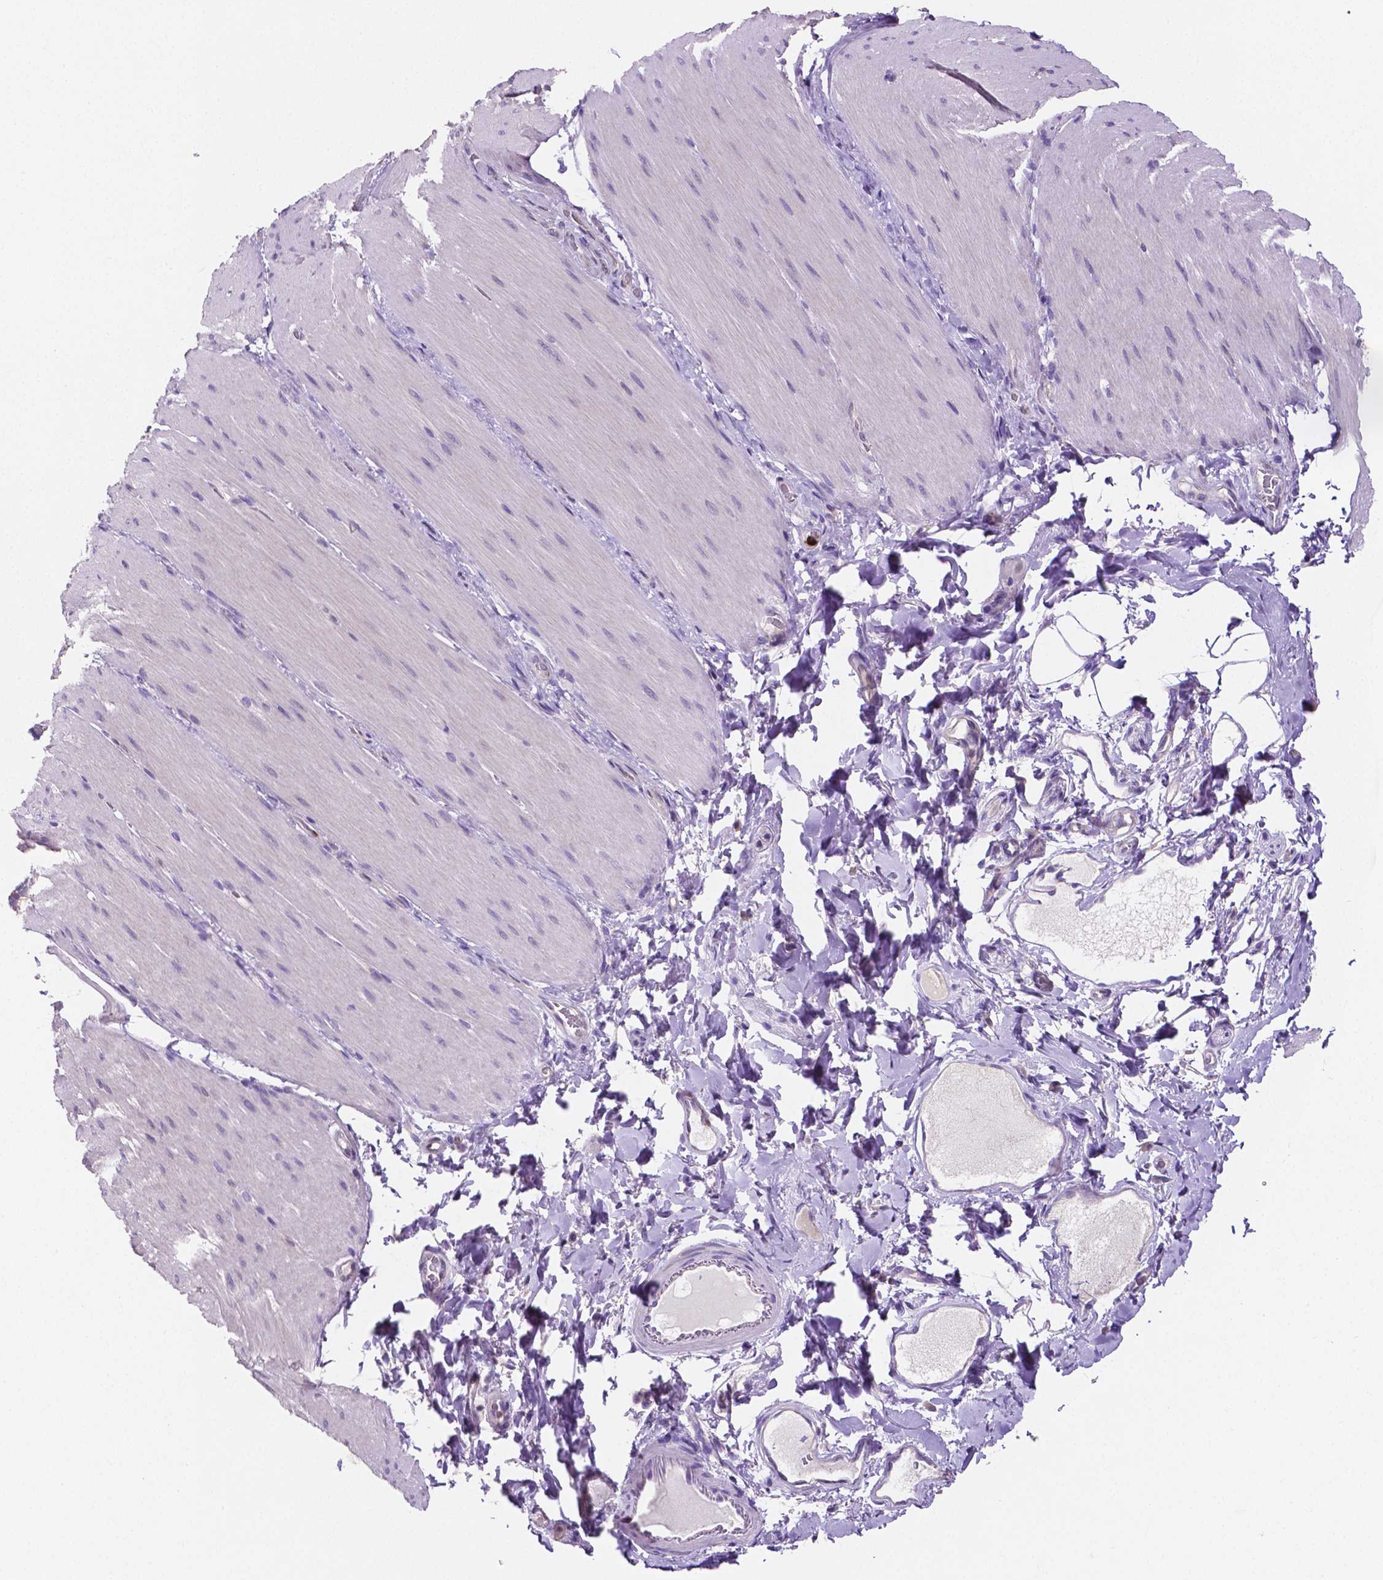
{"staining": {"intensity": "negative", "quantity": "none", "location": "none"}, "tissue": "smooth muscle", "cell_type": "Smooth muscle cells", "image_type": "normal", "snomed": [{"axis": "morphology", "description": "Normal tissue, NOS"}, {"axis": "topography", "description": "Smooth muscle"}, {"axis": "topography", "description": "Colon"}], "caption": "Immunohistochemistry (IHC) micrograph of unremarkable smooth muscle stained for a protein (brown), which reveals no expression in smooth muscle cells.", "gene": "MMP9", "patient": {"sex": "male", "age": 73}}